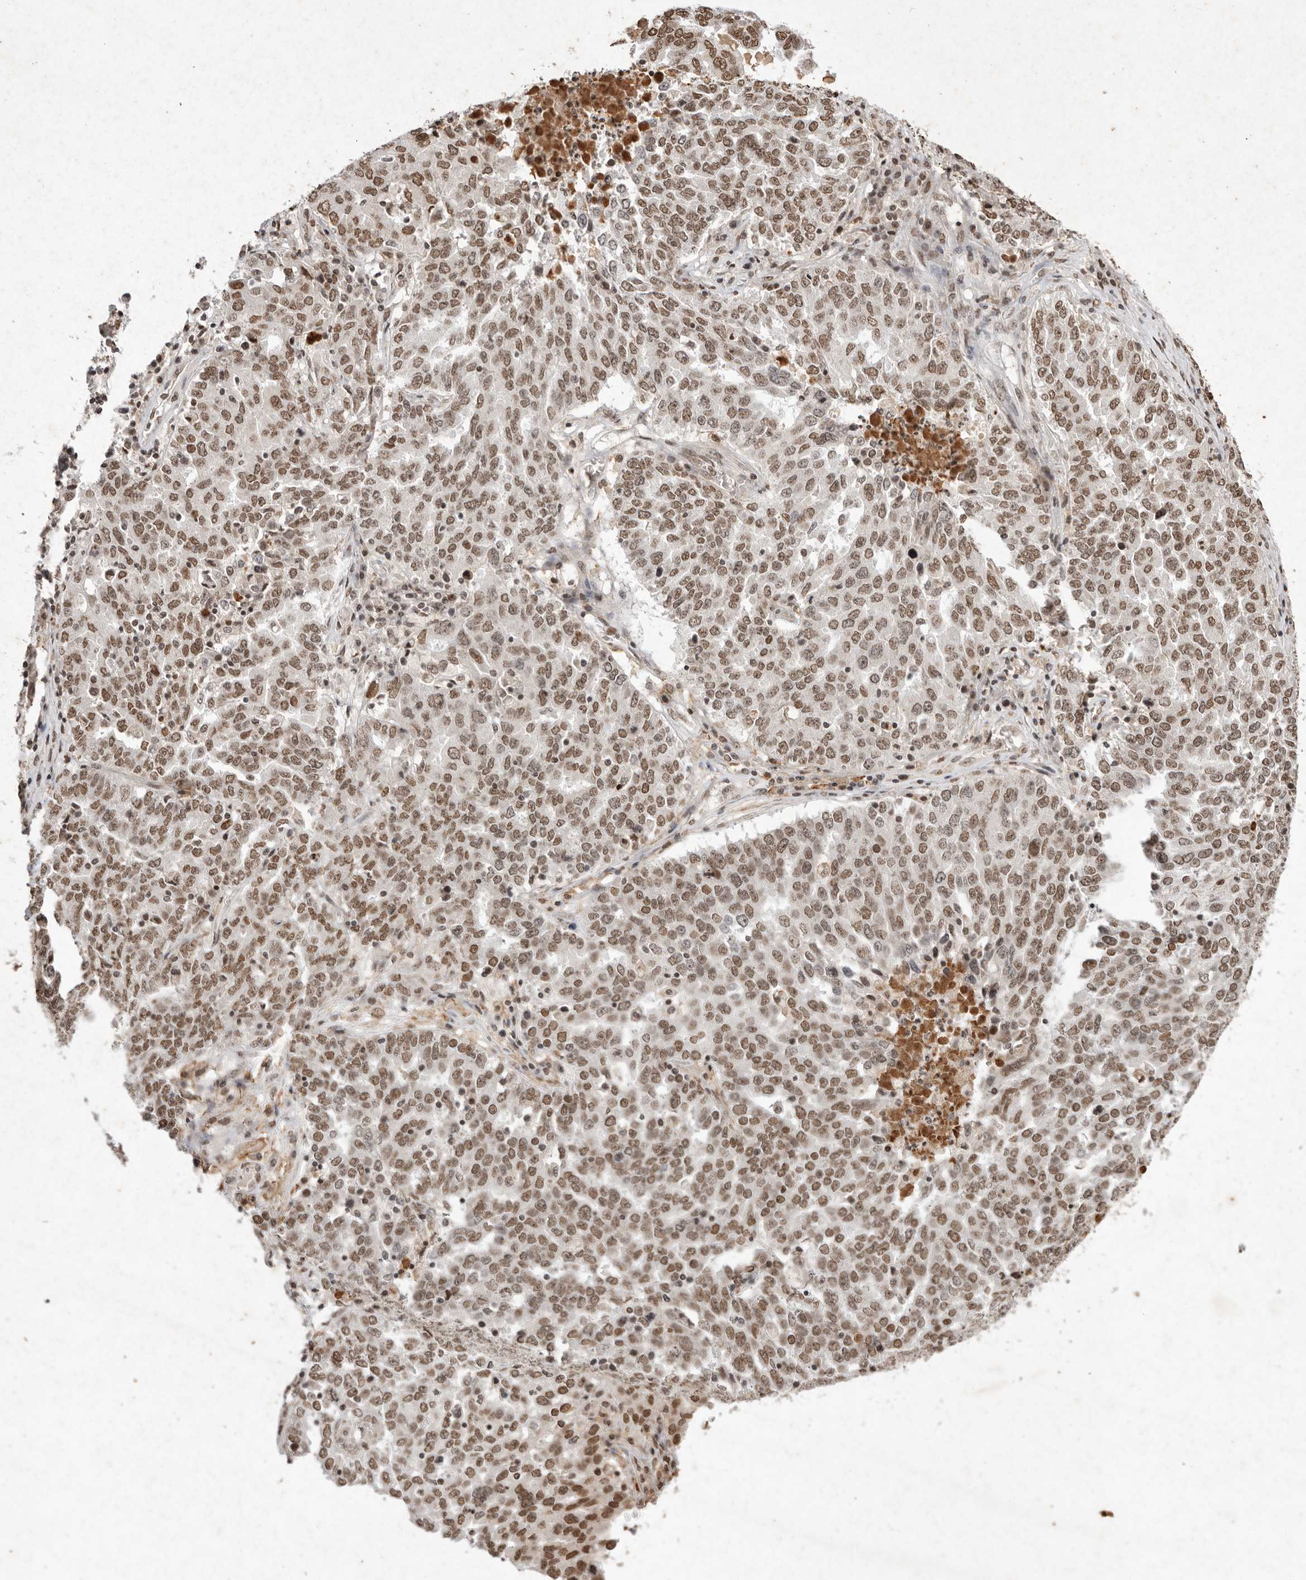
{"staining": {"intensity": "moderate", "quantity": ">75%", "location": "nuclear"}, "tissue": "ovarian cancer", "cell_type": "Tumor cells", "image_type": "cancer", "snomed": [{"axis": "morphology", "description": "Carcinoma, endometroid"}, {"axis": "topography", "description": "Ovary"}], "caption": "This is an image of immunohistochemistry staining of ovarian endometroid carcinoma, which shows moderate expression in the nuclear of tumor cells.", "gene": "NKX3-2", "patient": {"sex": "female", "age": 62}}